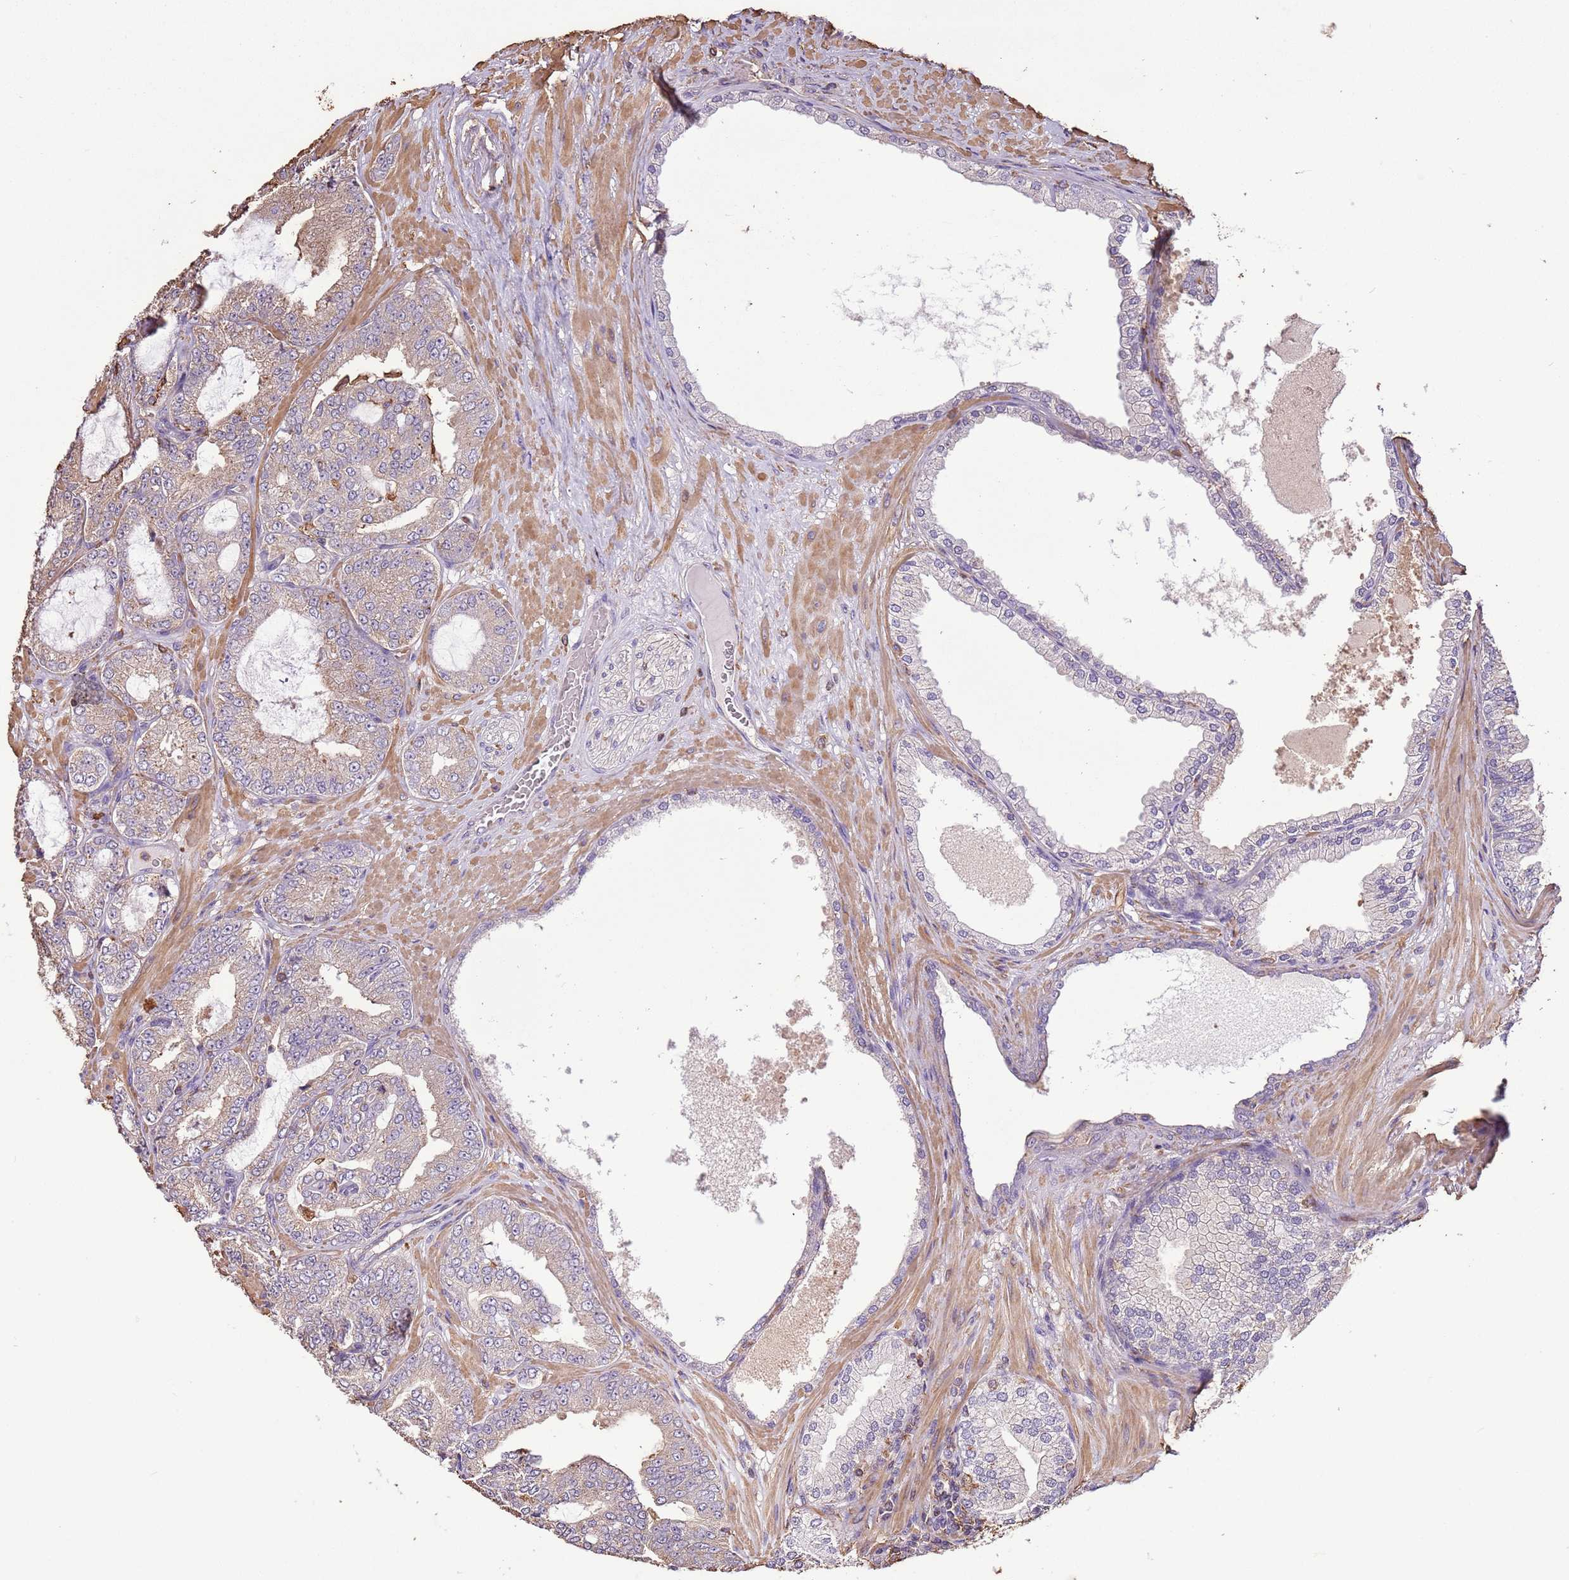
{"staining": {"intensity": "weak", "quantity": "<25%", "location": "cytoplasmic/membranous"}, "tissue": "prostate cancer", "cell_type": "Tumor cells", "image_type": "cancer", "snomed": [{"axis": "morphology", "description": "Adenocarcinoma, Low grade"}, {"axis": "topography", "description": "Prostate"}], "caption": "Immunohistochemistry image of neoplastic tissue: human prostate cancer (adenocarcinoma (low-grade)) stained with DAB (3,3'-diaminobenzidine) demonstrates no significant protein staining in tumor cells. Brightfield microscopy of immunohistochemistry stained with DAB (3,3'-diaminobenzidine) (brown) and hematoxylin (blue), captured at high magnification.", "gene": "ARL10", "patient": {"sex": "male", "age": 63}}